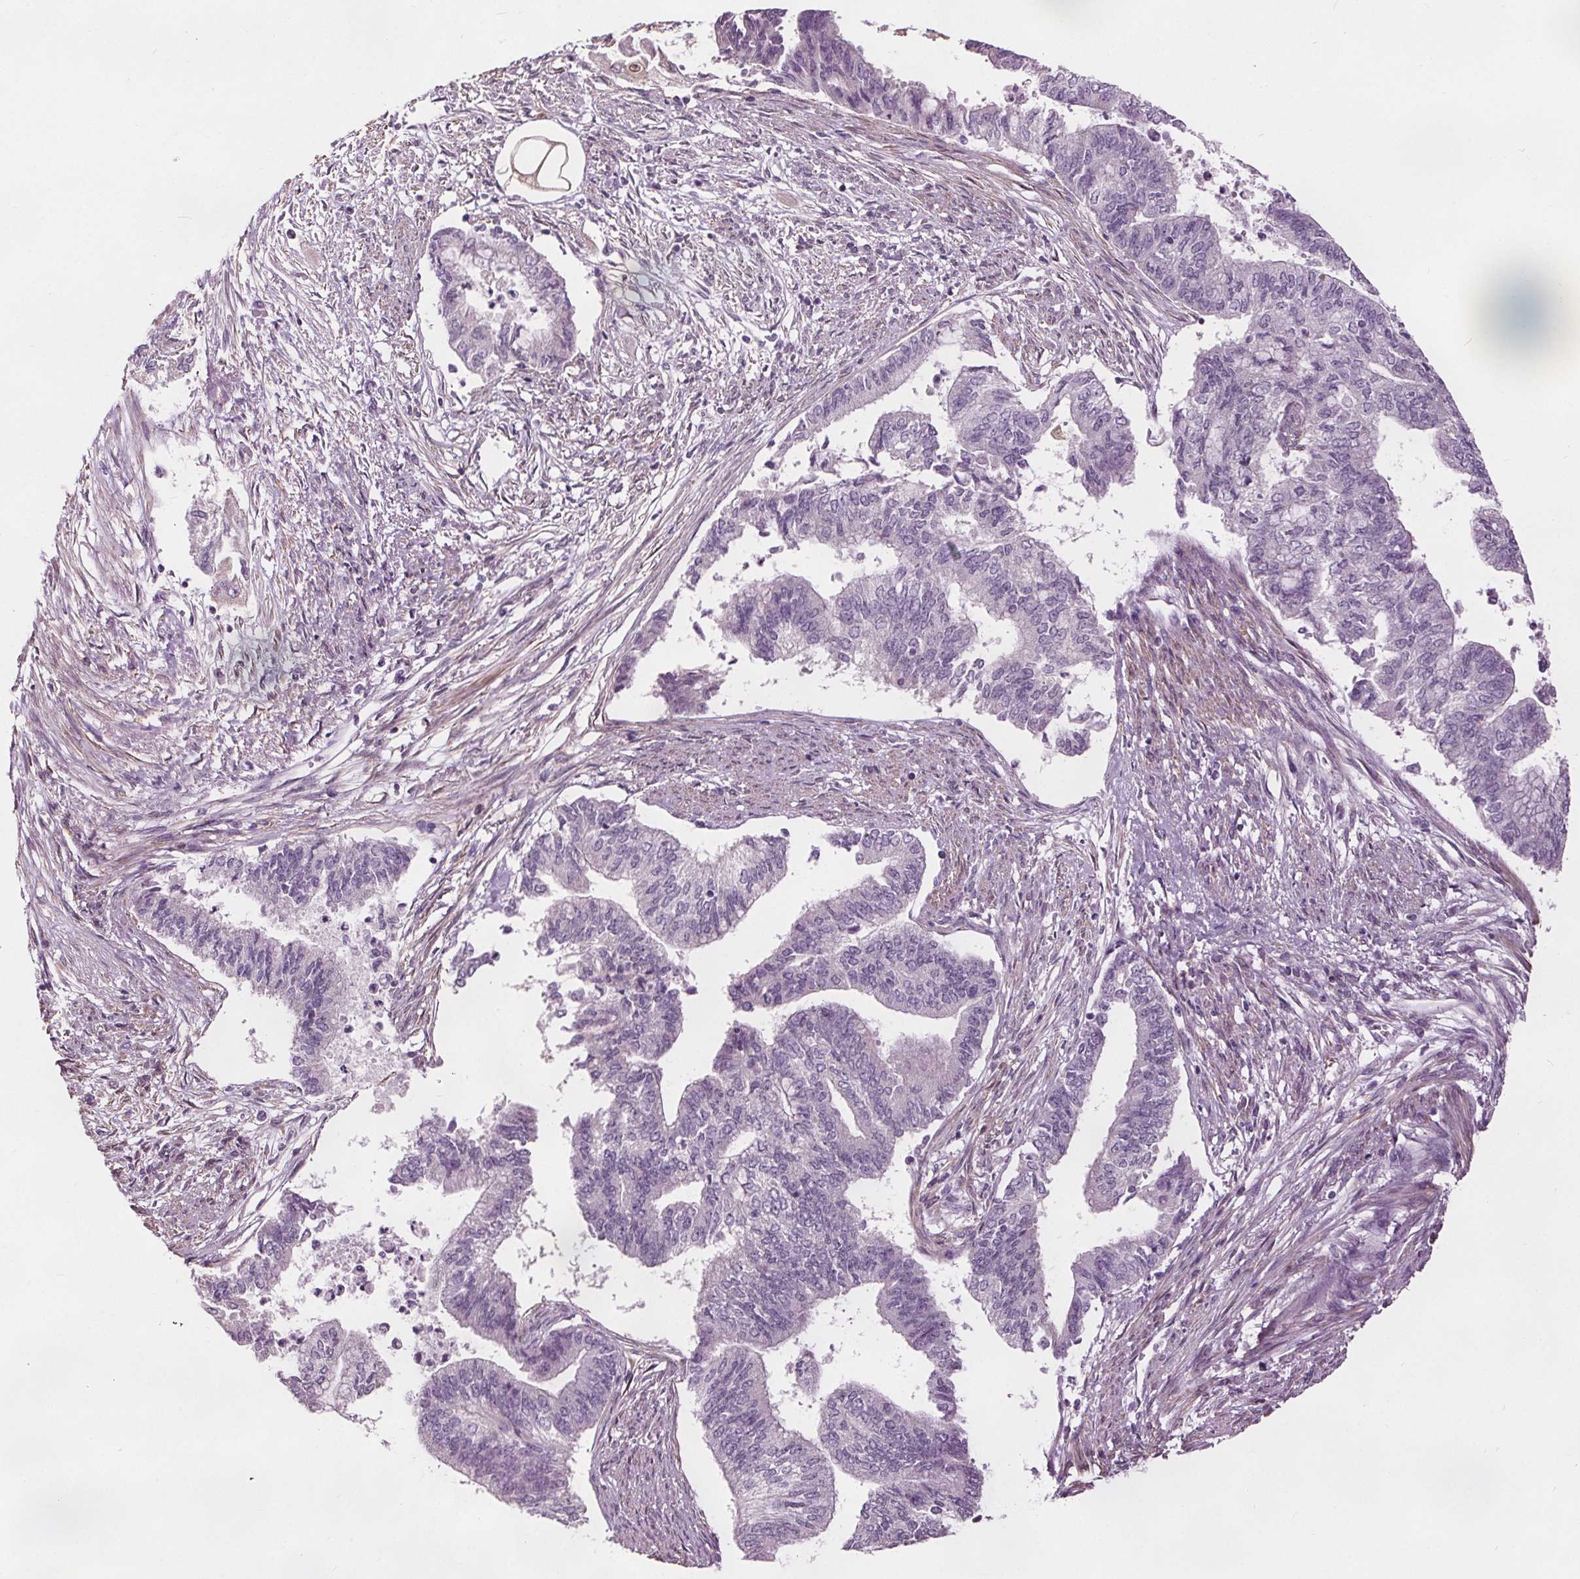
{"staining": {"intensity": "negative", "quantity": "none", "location": "none"}, "tissue": "endometrial cancer", "cell_type": "Tumor cells", "image_type": "cancer", "snomed": [{"axis": "morphology", "description": "Adenocarcinoma, NOS"}, {"axis": "topography", "description": "Endometrium"}], "caption": "Immunohistochemistry (IHC) photomicrograph of neoplastic tissue: adenocarcinoma (endometrial) stained with DAB demonstrates no significant protein staining in tumor cells. (Immunohistochemistry (IHC), brightfield microscopy, high magnification).", "gene": "RASA1", "patient": {"sex": "female", "age": 65}}